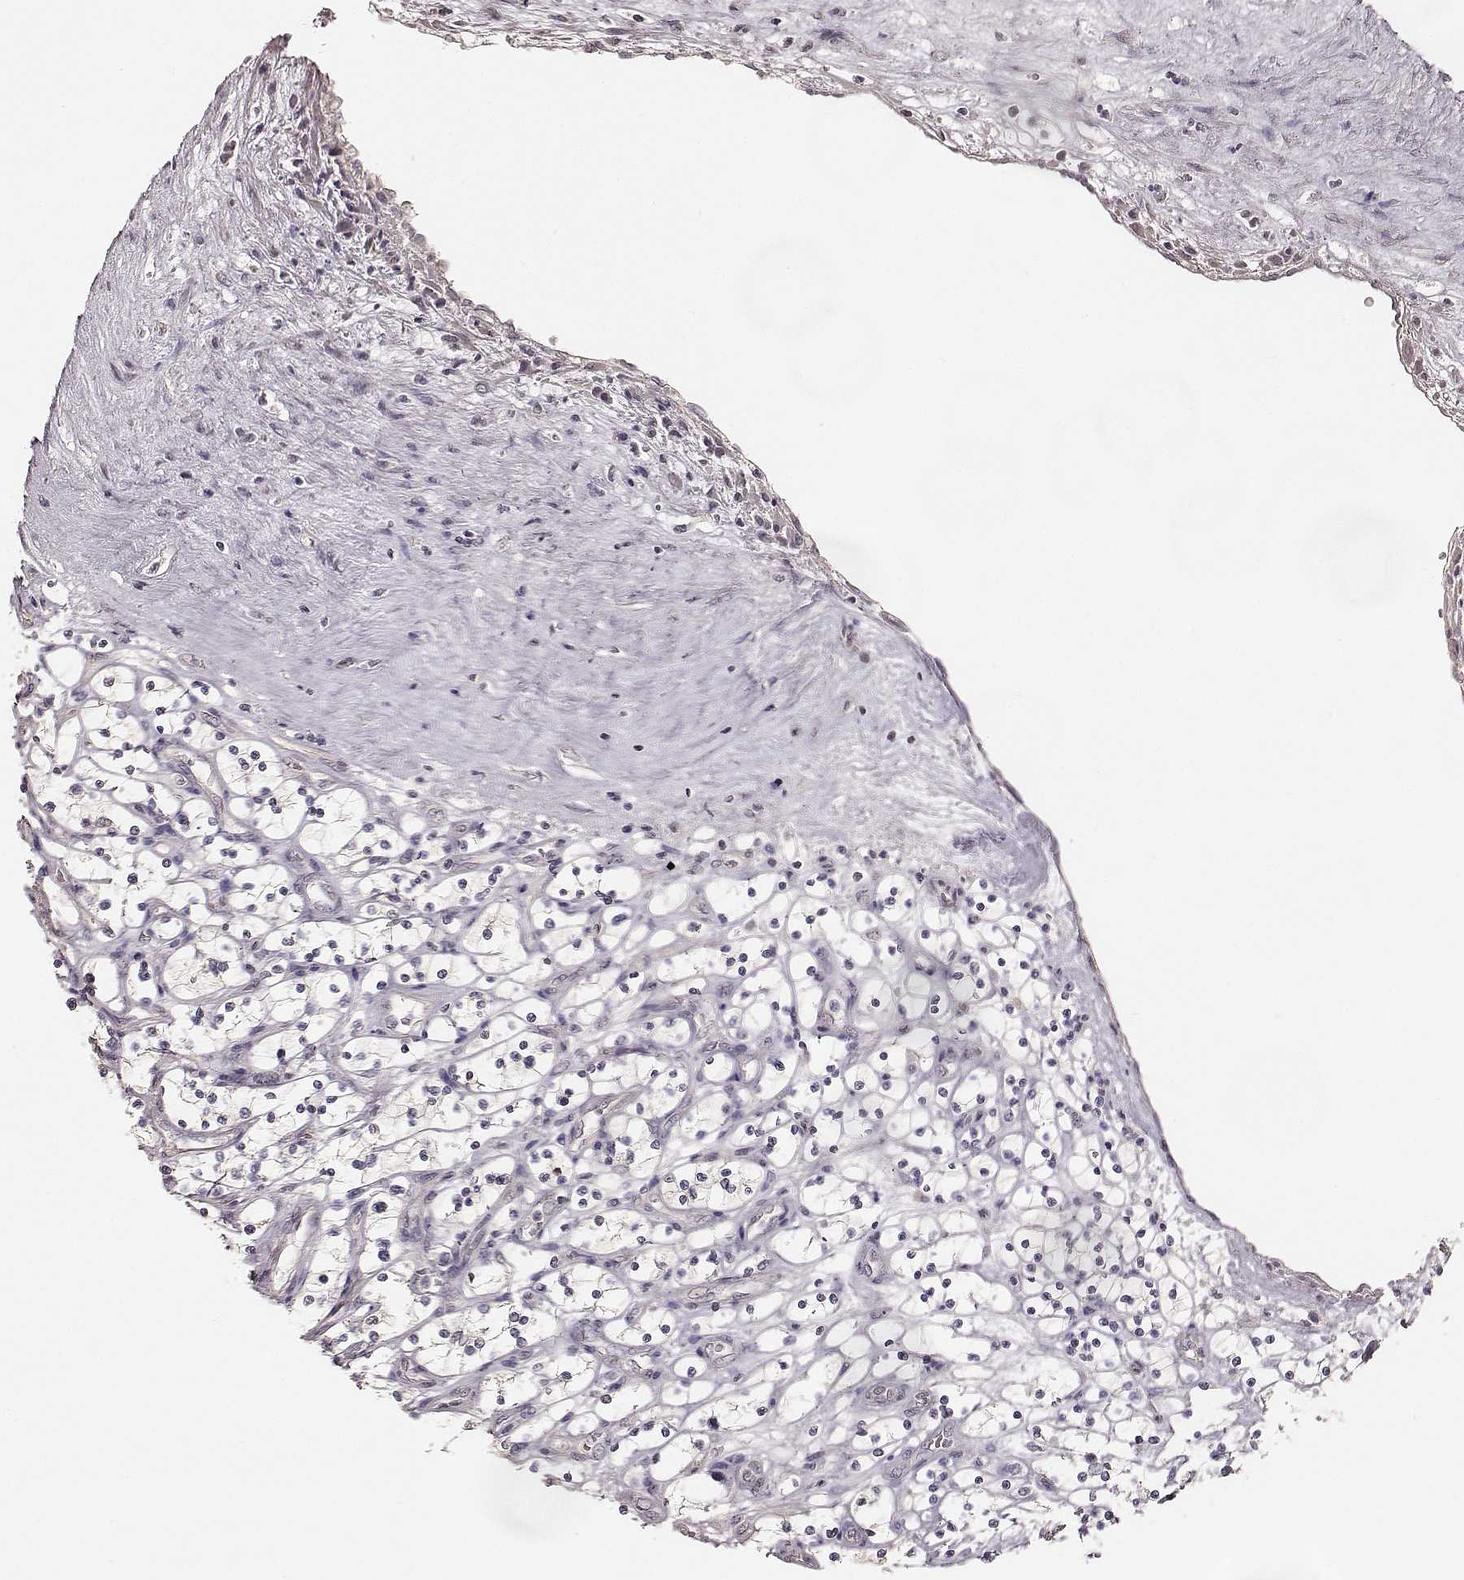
{"staining": {"intensity": "weak", "quantity": ">75%", "location": "cytoplasmic/membranous"}, "tissue": "renal cancer", "cell_type": "Tumor cells", "image_type": "cancer", "snomed": [{"axis": "morphology", "description": "Adenocarcinoma, NOS"}, {"axis": "topography", "description": "Kidney"}], "caption": "This is an image of immunohistochemistry staining of renal cancer (adenocarcinoma), which shows weak positivity in the cytoplasmic/membranous of tumor cells.", "gene": "LY6K", "patient": {"sex": "female", "age": 69}}